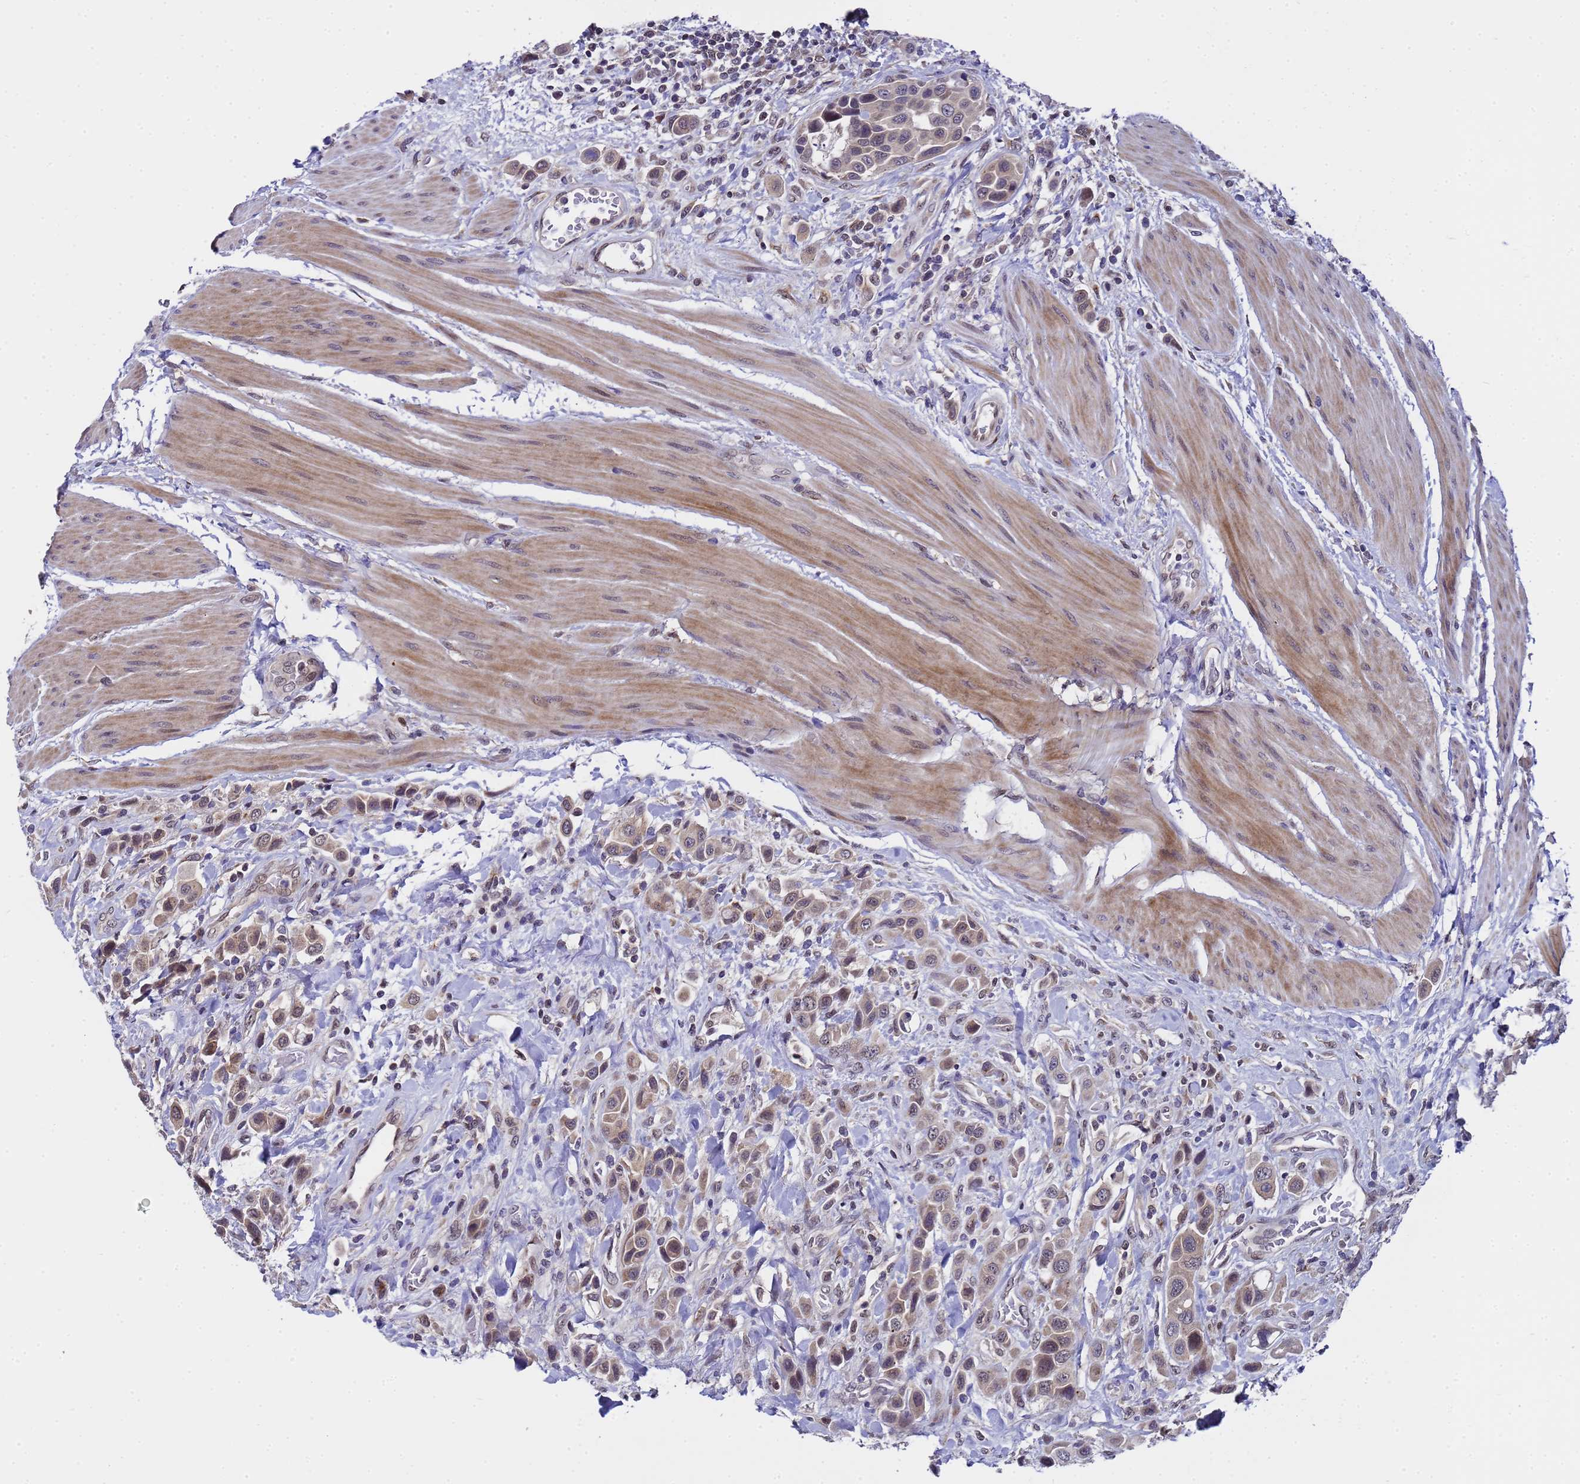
{"staining": {"intensity": "weak", "quantity": "25%-75%", "location": "cytoplasmic/membranous,nuclear"}, "tissue": "urothelial cancer", "cell_type": "Tumor cells", "image_type": "cancer", "snomed": [{"axis": "morphology", "description": "Urothelial carcinoma, High grade"}, {"axis": "topography", "description": "Urinary bladder"}], "caption": "Brown immunohistochemical staining in high-grade urothelial carcinoma shows weak cytoplasmic/membranous and nuclear staining in about 25%-75% of tumor cells.", "gene": "ANAPC13", "patient": {"sex": "male", "age": 50}}